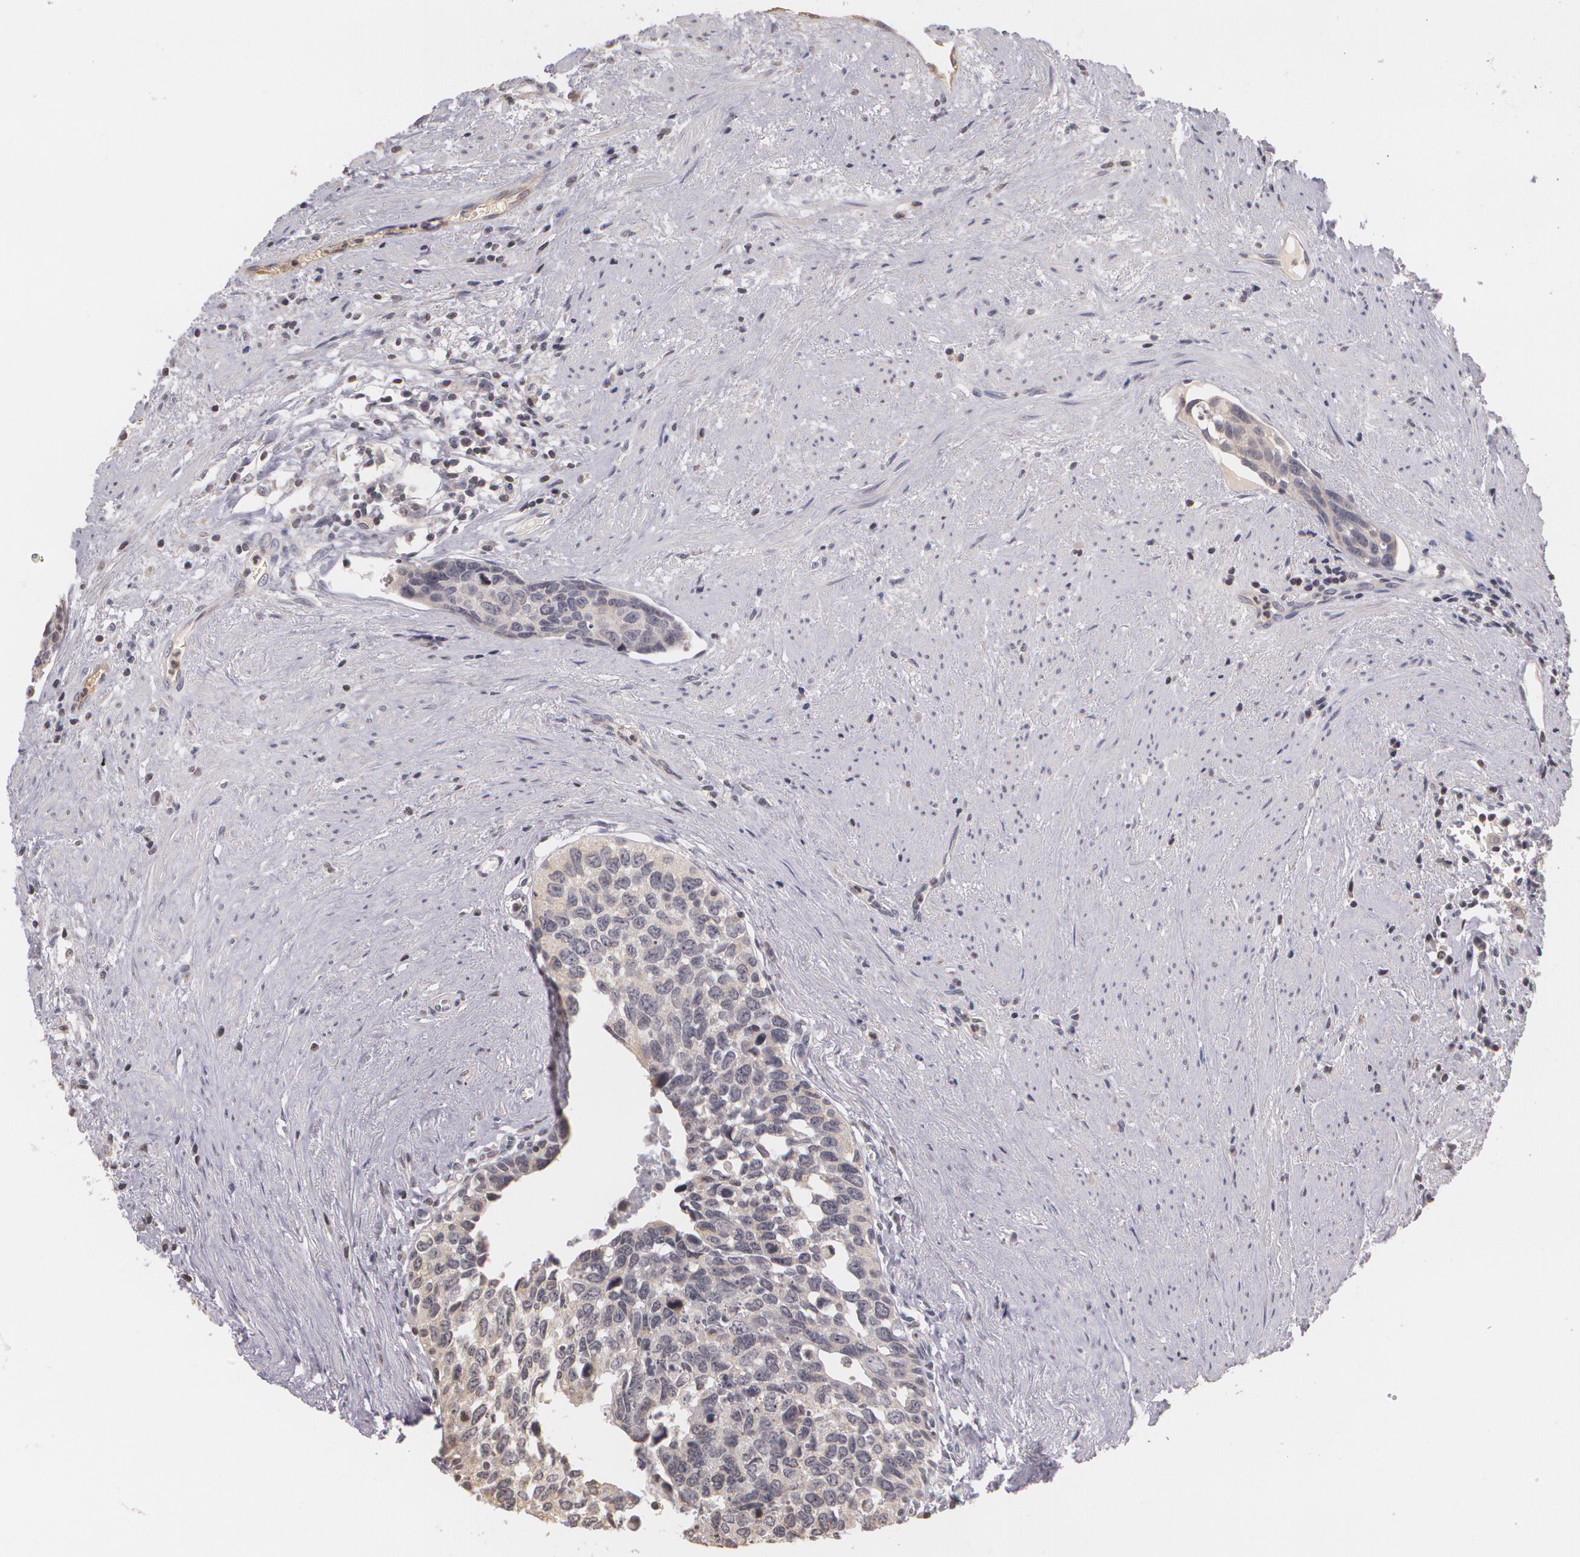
{"staining": {"intensity": "negative", "quantity": "none", "location": "none"}, "tissue": "urothelial cancer", "cell_type": "Tumor cells", "image_type": "cancer", "snomed": [{"axis": "morphology", "description": "Urothelial carcinoma, High grade"}, {"axis": "topography", "description": "Urinary bladder"}], "caption": "Urothelial cancer stained for a protein using immunohistochemistry (IHC) reveals no positivity tumor cells.", "gene": "THRB", "patient": {"sex": "male", "age": 81}}